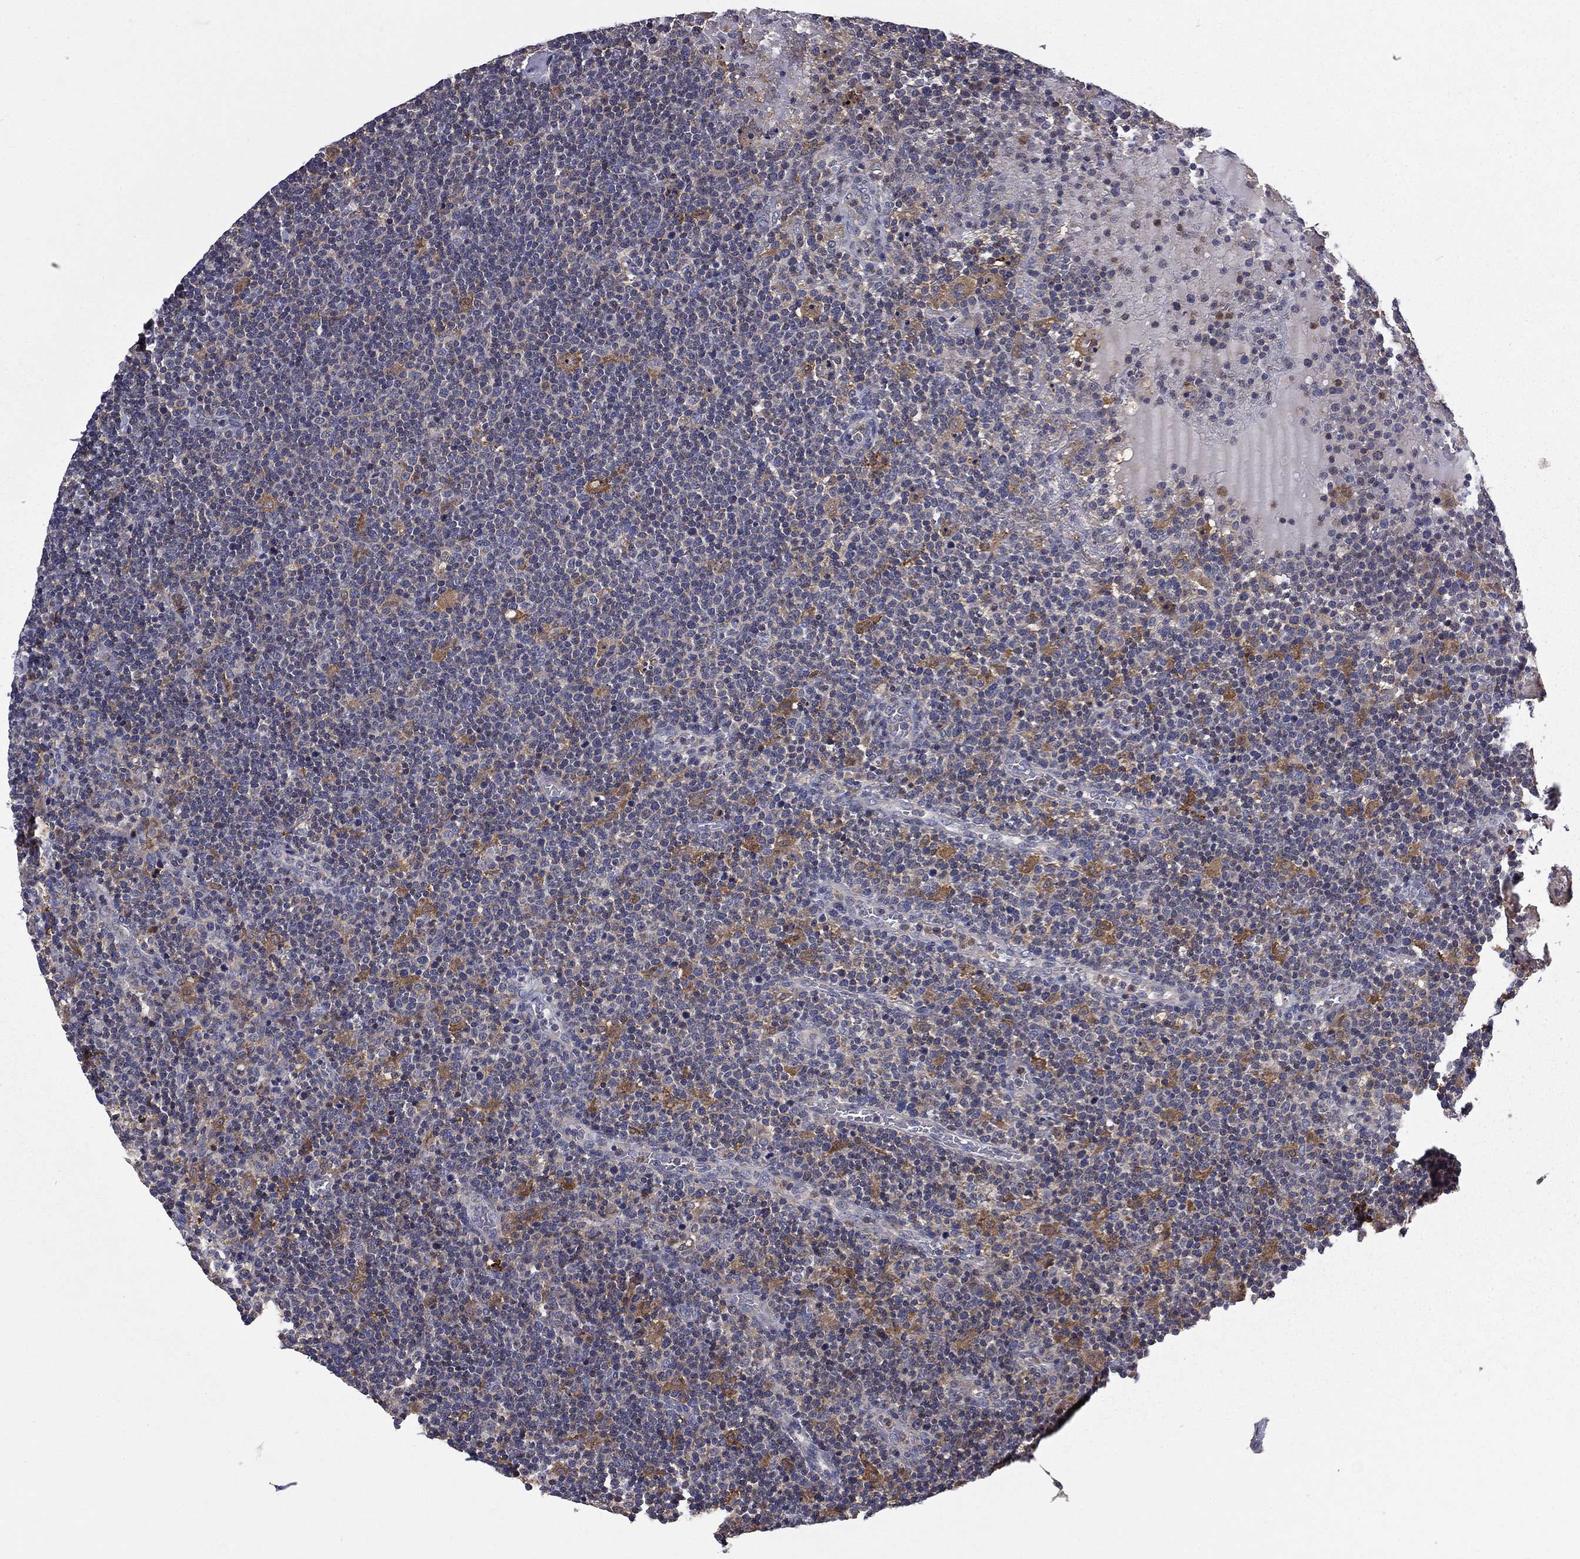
{"staining": {"intensity": "moderate", "quantity": "<25%", "location": "cytoplasmic/membranous"}, "tissue": "lymphoma", "cell_type": "Tumor cells", "image_type": "cancer", "snomed": [{"axis": "morphology", "description": "Malignant lymphoma, non-Hodgkin's type, High grade"}, {"axis": "topography", "description": "Lymph node"}], "caption": "Tumor cells demonstrate low levels of moderate cytoplasmic/membranous staining in approximately <25% of cells in human malignant lymphoma, non-Hodgkin's type (high-grade).", "gene": "CEACAM7", "patient": {"sex": "male", "age": 61}}